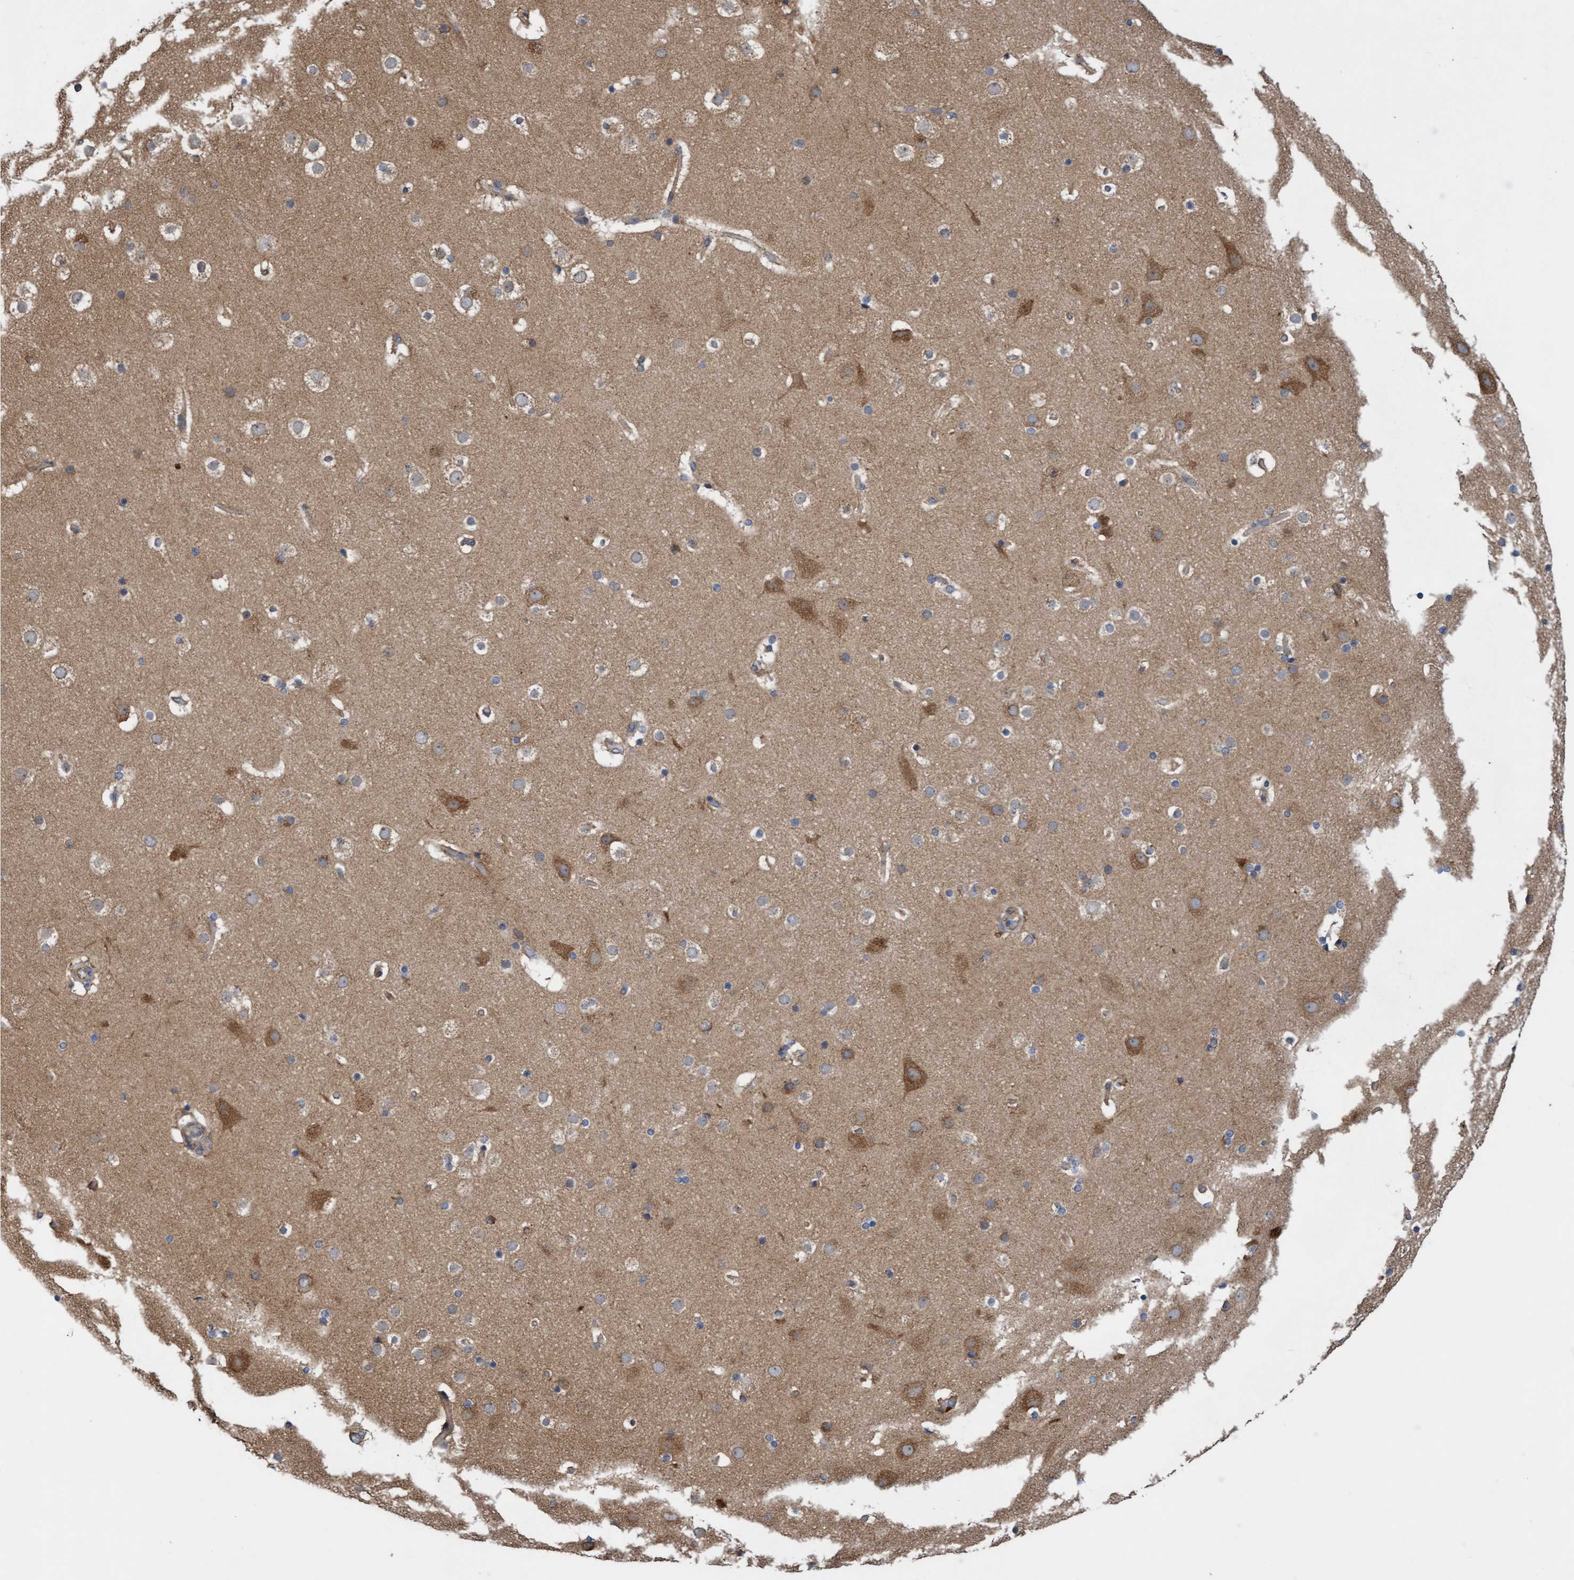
{"staining": {"intensity": "moderate", "quantity": "25%-75%", "location": "cytoplasmic/membranous"}, "tissue": "cerebral cortex", "cell_type": "Endothelial cells", "image_type": "normal", "snomed": [{"axis": "morphology", "description": "Normal tissue, NOS"}, {"axis": "topography", "description": "Cerebral cortex"}], "caption": "High-power microscopy captured an immunohistochemistry photomicrograph of unremarkable cerebral cortex, revealing moderate cytoplasmic/membranous staining in approximately 25%-75% of endothelial cells. The staining is performed using DAB (3,3'-diaminobenzidine) brown chromogen to label protein expression. The nuclei are counter-stained blue using hematoxylin.", "gene": "ITFG1", "patient": {"sex": "male", "age": 57}}